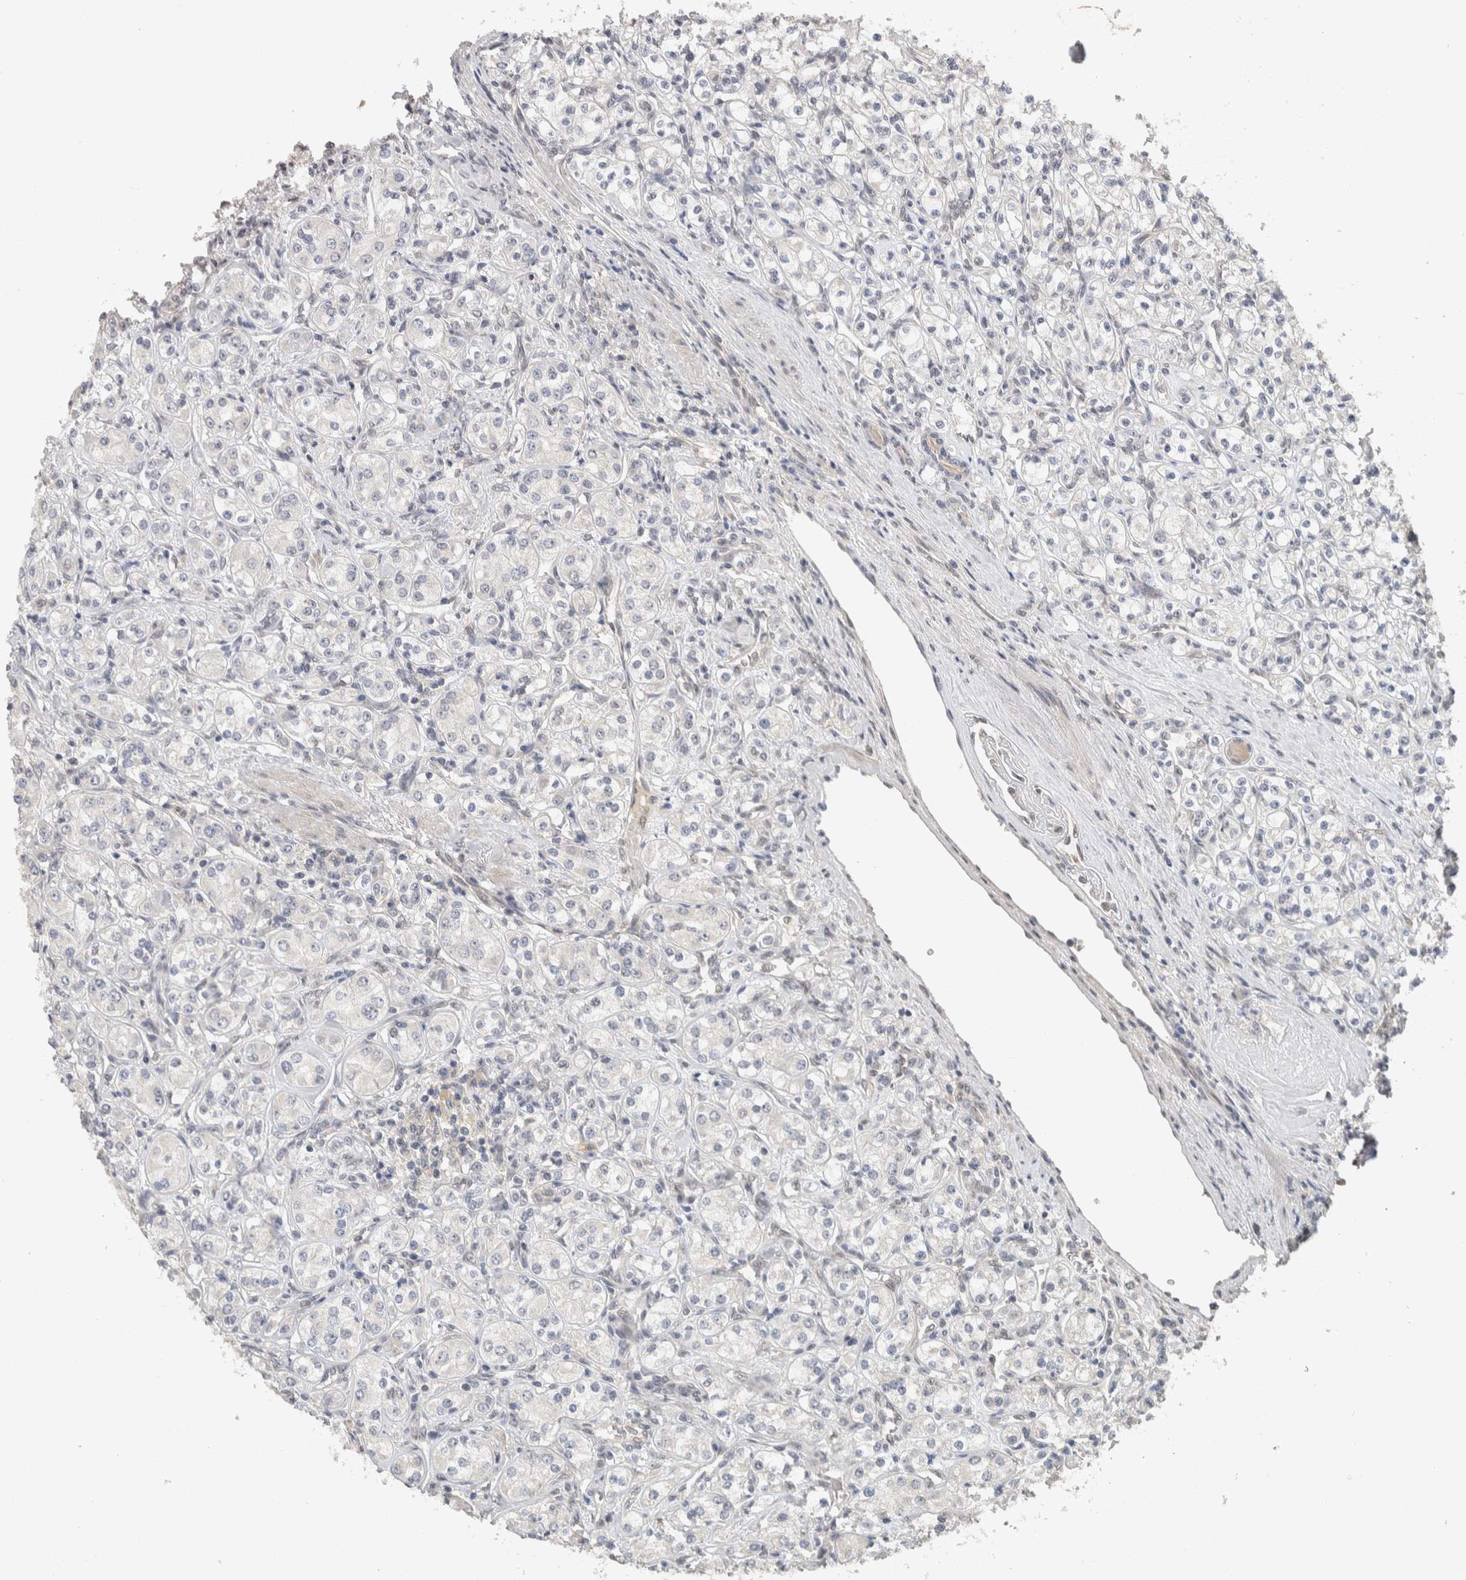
{"staining": {"intensity": "negative", "quantity": "none", "location": "none"}, "tissue": "renal cancer", "cell_type": "Tumor cells", "image_type": "cancer", "snomed": [{"axis": "morphology", "description": "Adenocarcinoma, NOS"}, {"axis": "topography", "description": "Kidney"}], "caption": "IHC histopathology image of neoplastic tissue: renal cancer stained with DAB displays no significant protein expression in tumor cells.", "gene": "CYSRT1", "patient": {"sex": "male", "age": 77}}